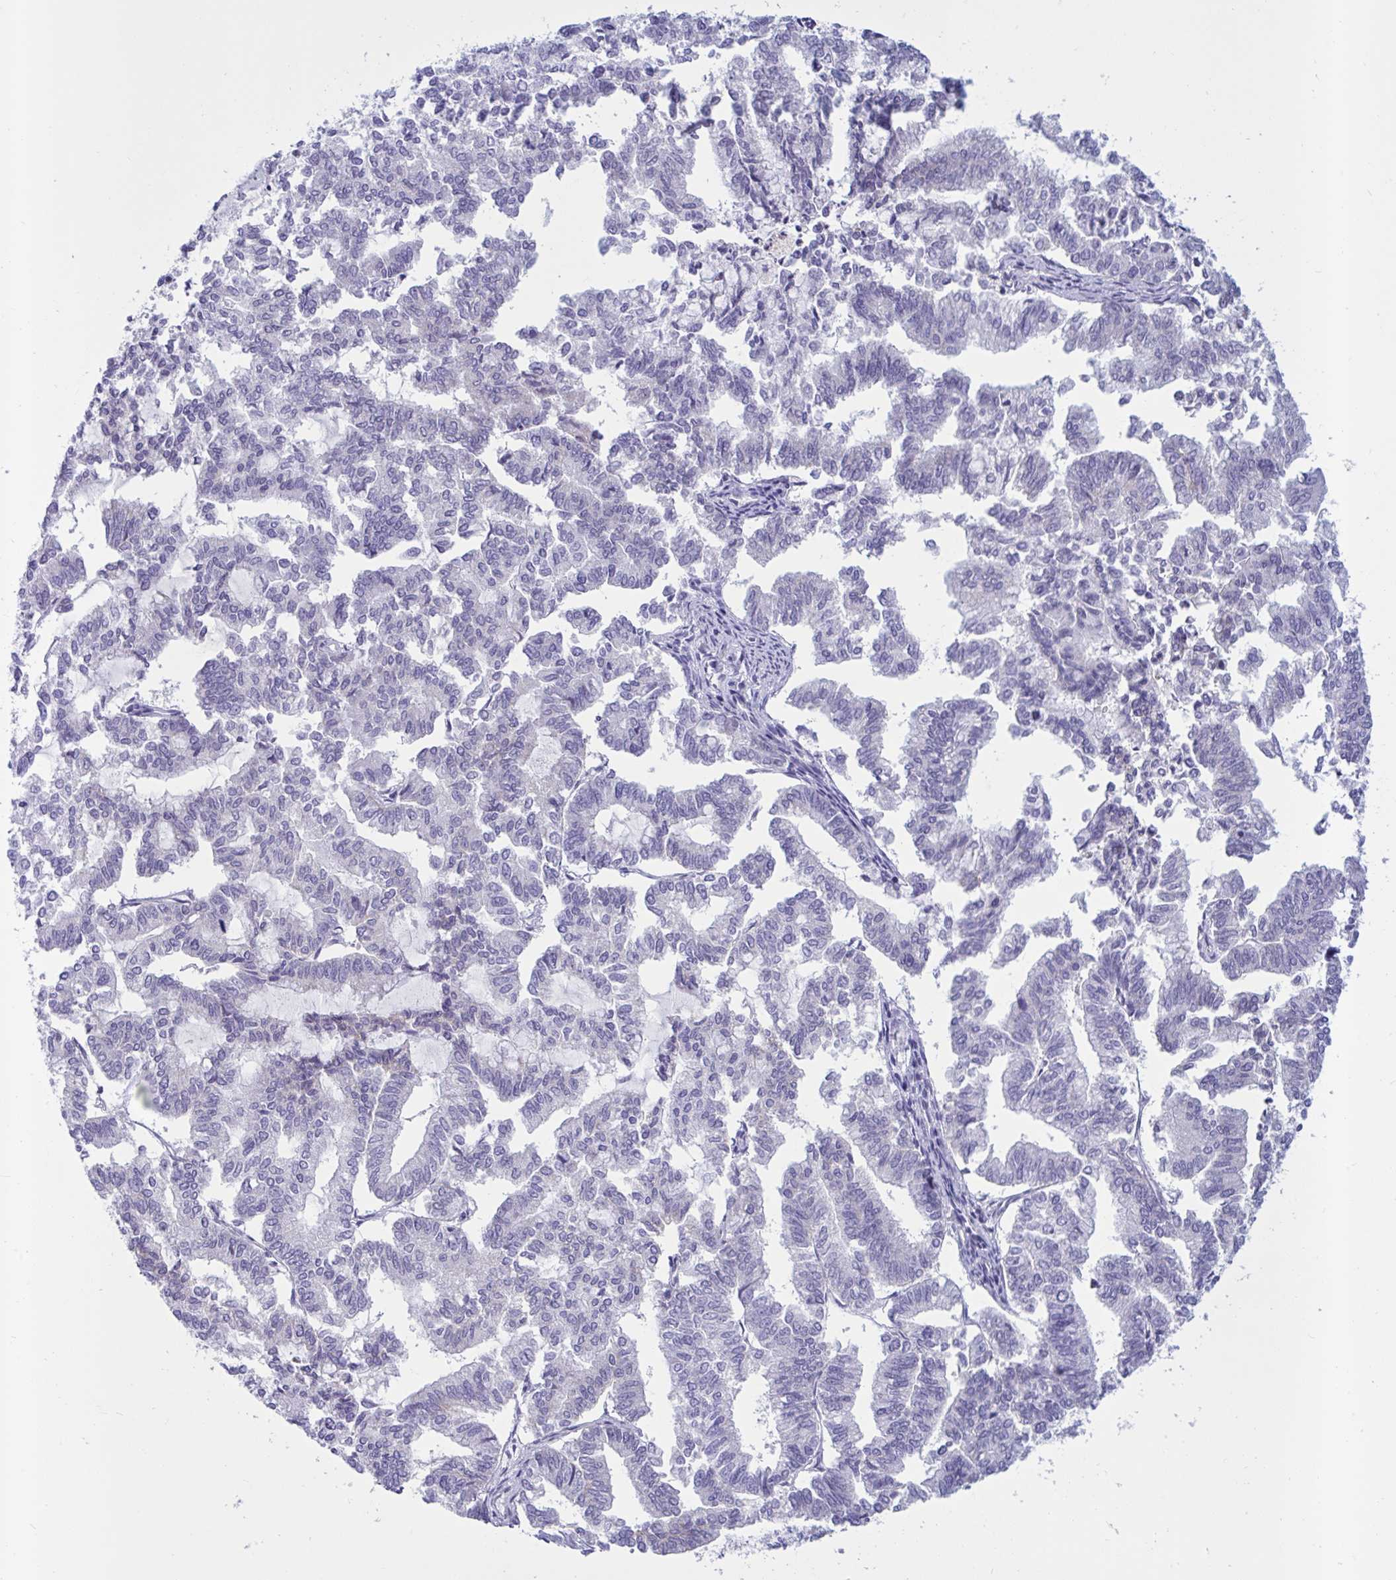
{"staining": {"intensity": "negative", "quantity": "none", "location": "none"}, "tissue": "endometrial cancer", "cell_type": "Tumor cells", "image_type": "cancer", "snomed": [{"axis": "morphology", "description": "Adenocarcinoma, NOS"}, {"axis": "topography", "description": "Endometrium"}], "caption": "IHC micrograph of endometrial cancer stained for a protein (brown), which reveals no positivity in tumor cells. (DAB (3,3'-diaminobenzidine) immunohistochemistry visualized using brightfield microscopy, high magnification).", "gene": "DOCK11", "patient": {"sex": "female", "age": 79}}